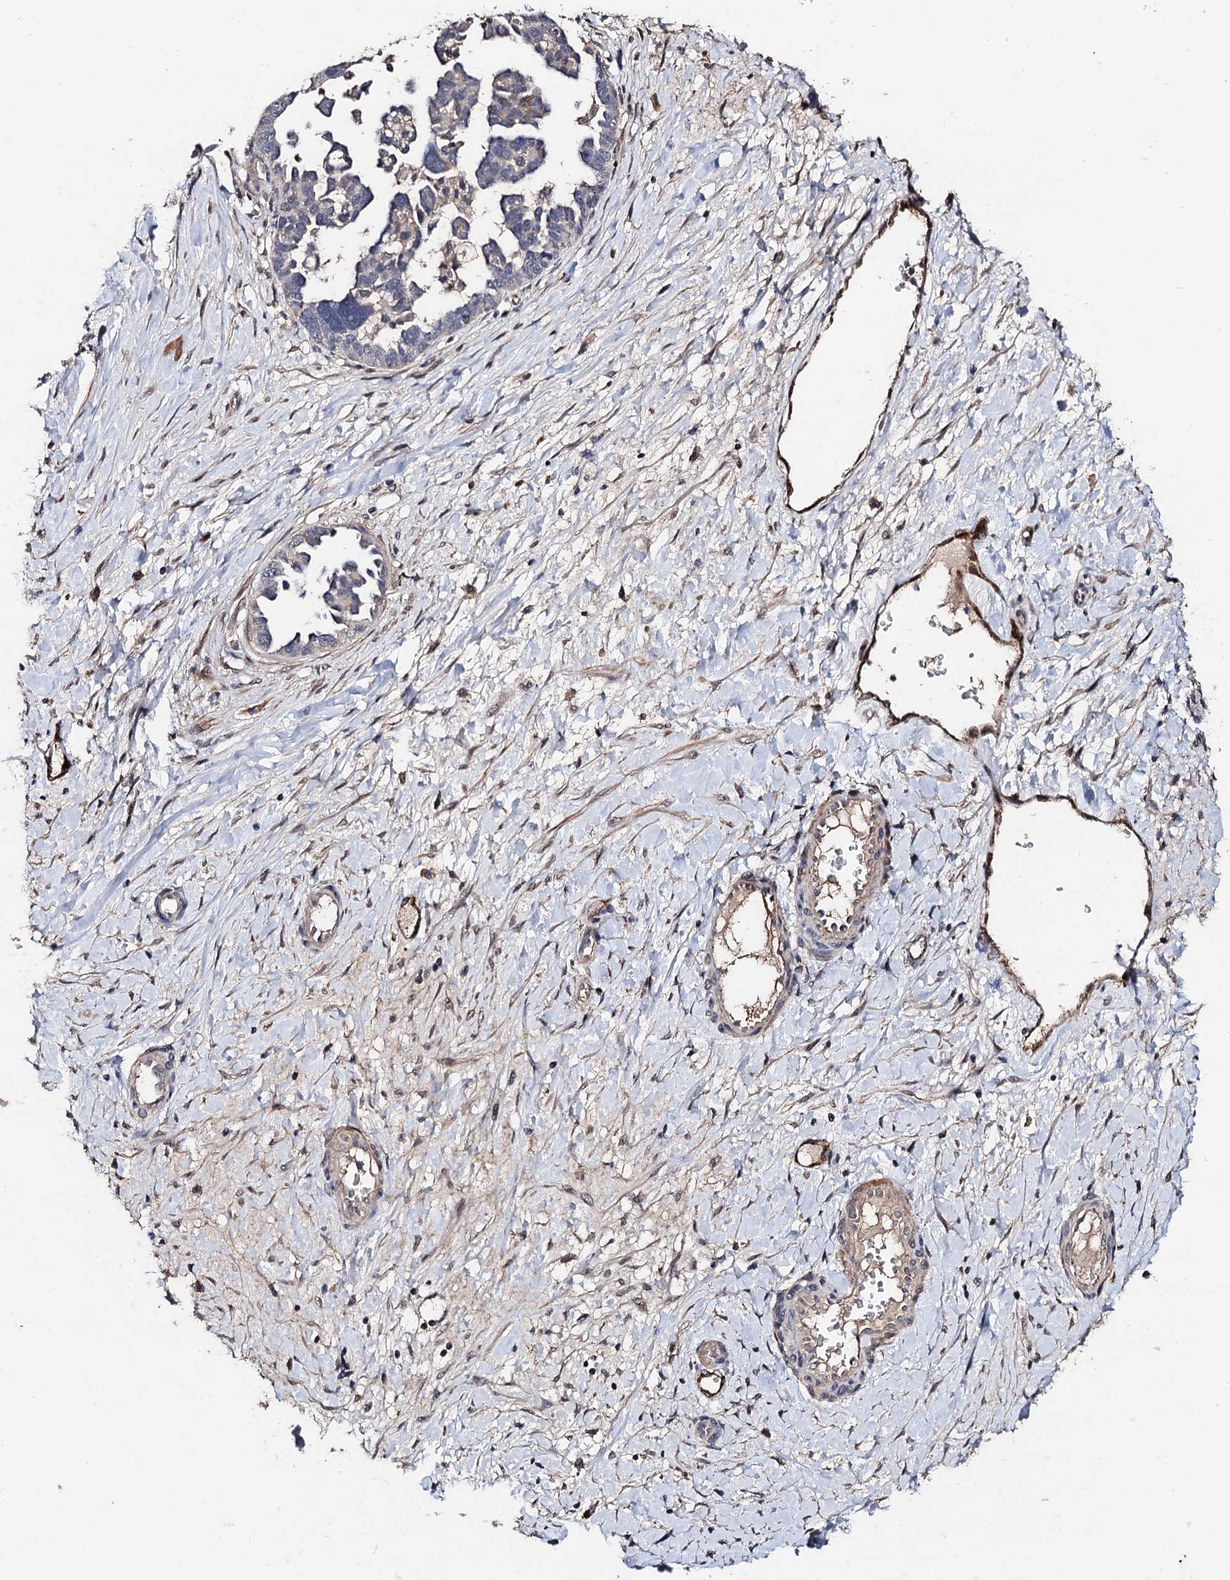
{"staining": {"intensity": "negative", "quantity": "none", "location": "none"}, "tissue": "ovarian cancer", "cell_type": "Tumor cells", "image_type": "cancer", "snomed": [{"axis": "morphology", "description": "Cystadenocarcinoma, serous, NOS"}, {"axis": "topography", "description": "Ovary"}], "caption": "Tumor cells show no significant expression in ovarian cancer.", "gene": "PPTC7", "patient": {"sex": "female", "age": 54}}